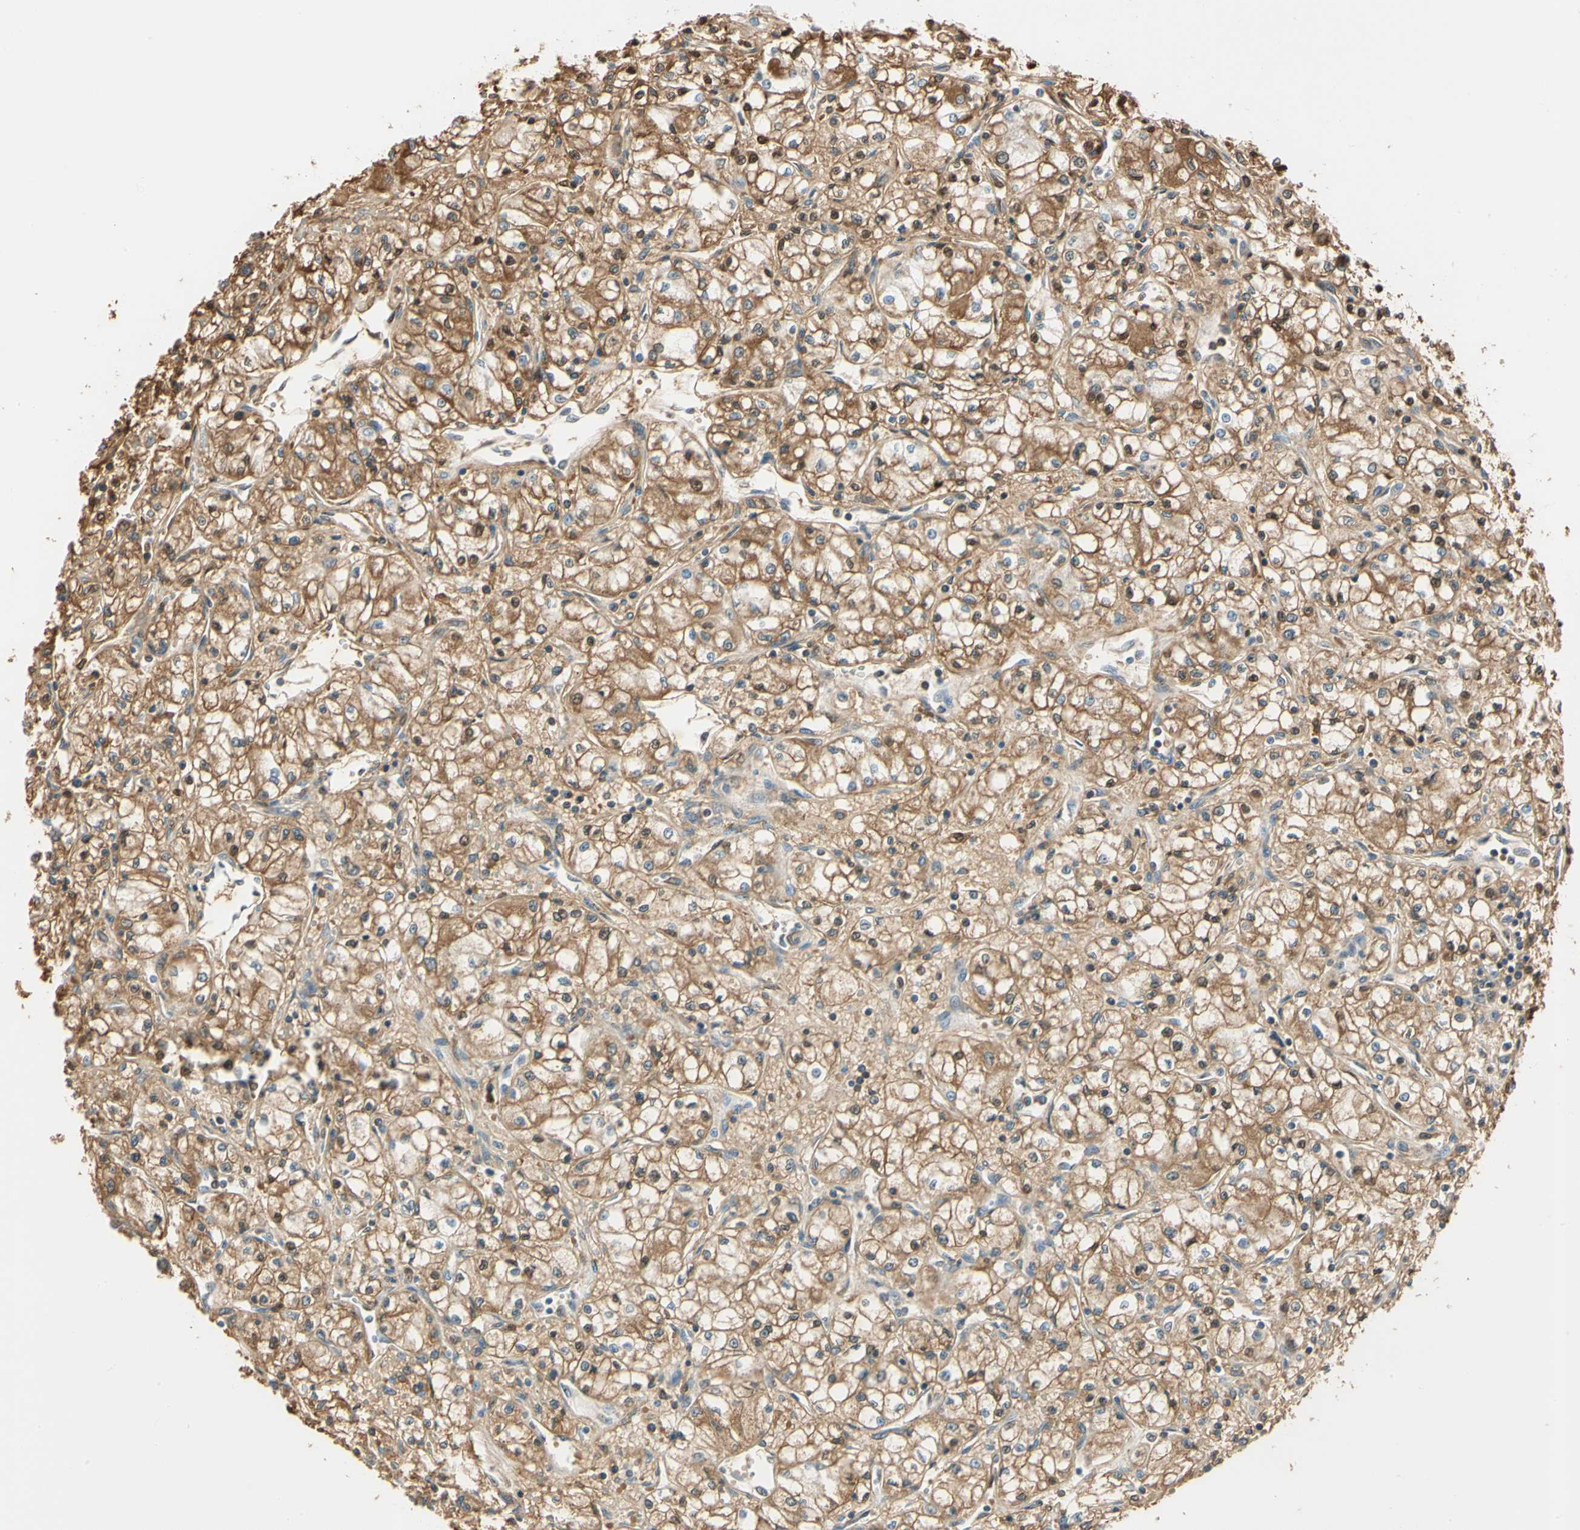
{"staining": {"intensity": "moderate", "quantity": ">75%", "location": "cytoplasmic/membranous,nuclear"}, "tissue": "renal cancer", "cell_type": "Tumor cells", "image_type": "cancer", "snomed": [{"axis": "morphology", "description": "Normal tissue, NOS"}, {"axis": "morphology", "description": "Adenocarcinoma, NOS"}, {"axis": "topography", "description": "Kidney"}], "caption": "IHC staining of renal adenocarcinoma, which displays medium levels of moderate cytoplasmic/membranous and nuclear expression in about >75% of tumor cells indicating moderate cytoplasmic/membranous and nuclear protein positivity. The staining was performed using DAB (3,3'-diaminobenzidine) (brown) for protein detection and nuclei were counterstained in hematoxylin (blue).", "gene": "LAMB3", "patient": {"sex": "male", "age": 59}}